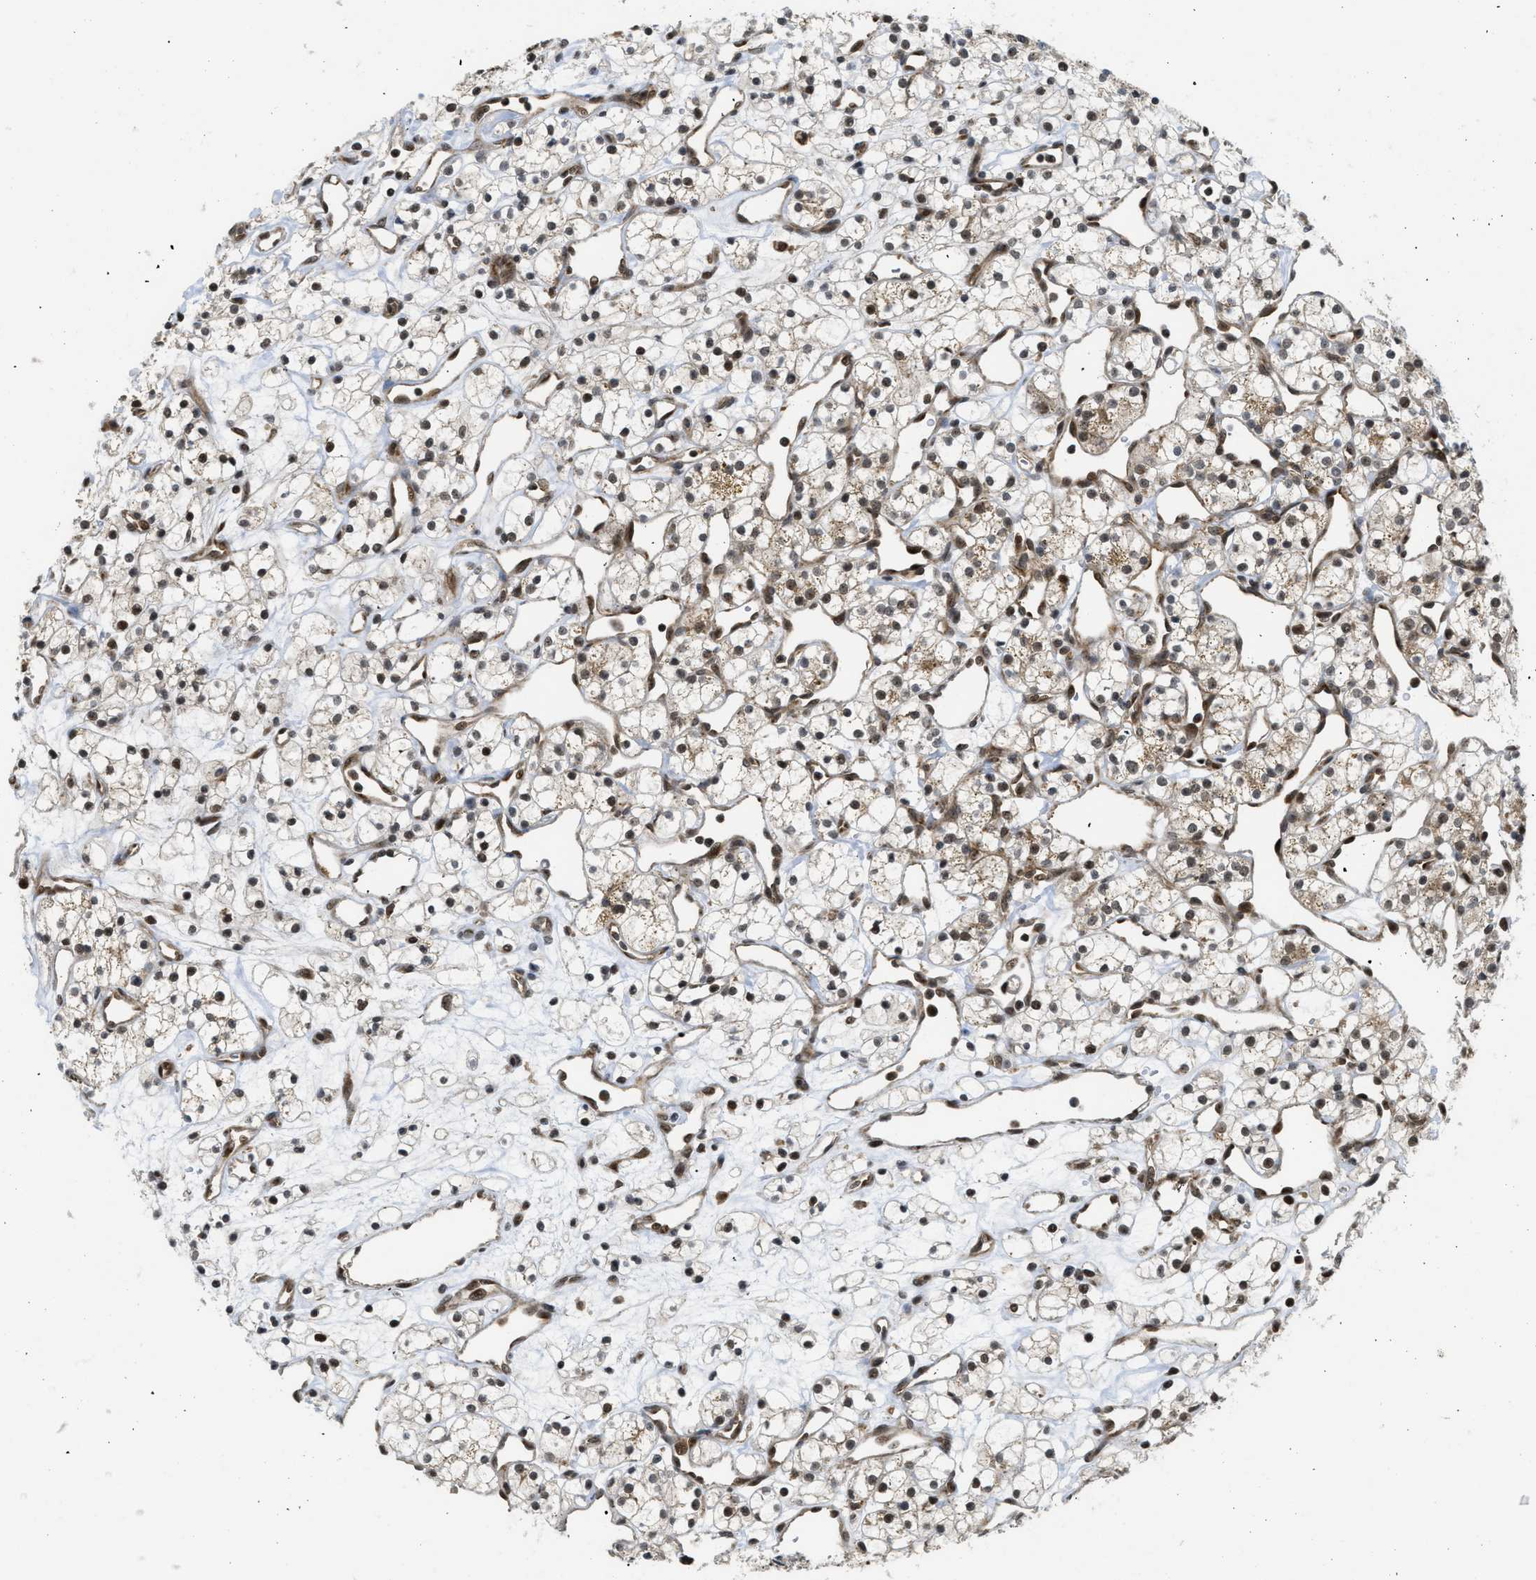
{"staining": {"intensity": "moderate", "quantity": ">75%", "location": "cytoplasmic/membranous,nuclear"}, "tissue": "renal cancer", "cell_type": "Tumor cells", "image_type": "cancer", "snomed": [{"axis": "morphology", "description": "Adenocarcinoma, NOS"}, {"axis": "topography", "description": "Kidney"}], "caption": "Immunohistochemical staining of human renal cancer (adenocarcinoma) demonstrates moderate cytoplasmic/membranous and nuclear protein positivity in approximately >75% of tumor cells.", "gene": "TACC1", "patient": {"sex": "female", "age": 60}}